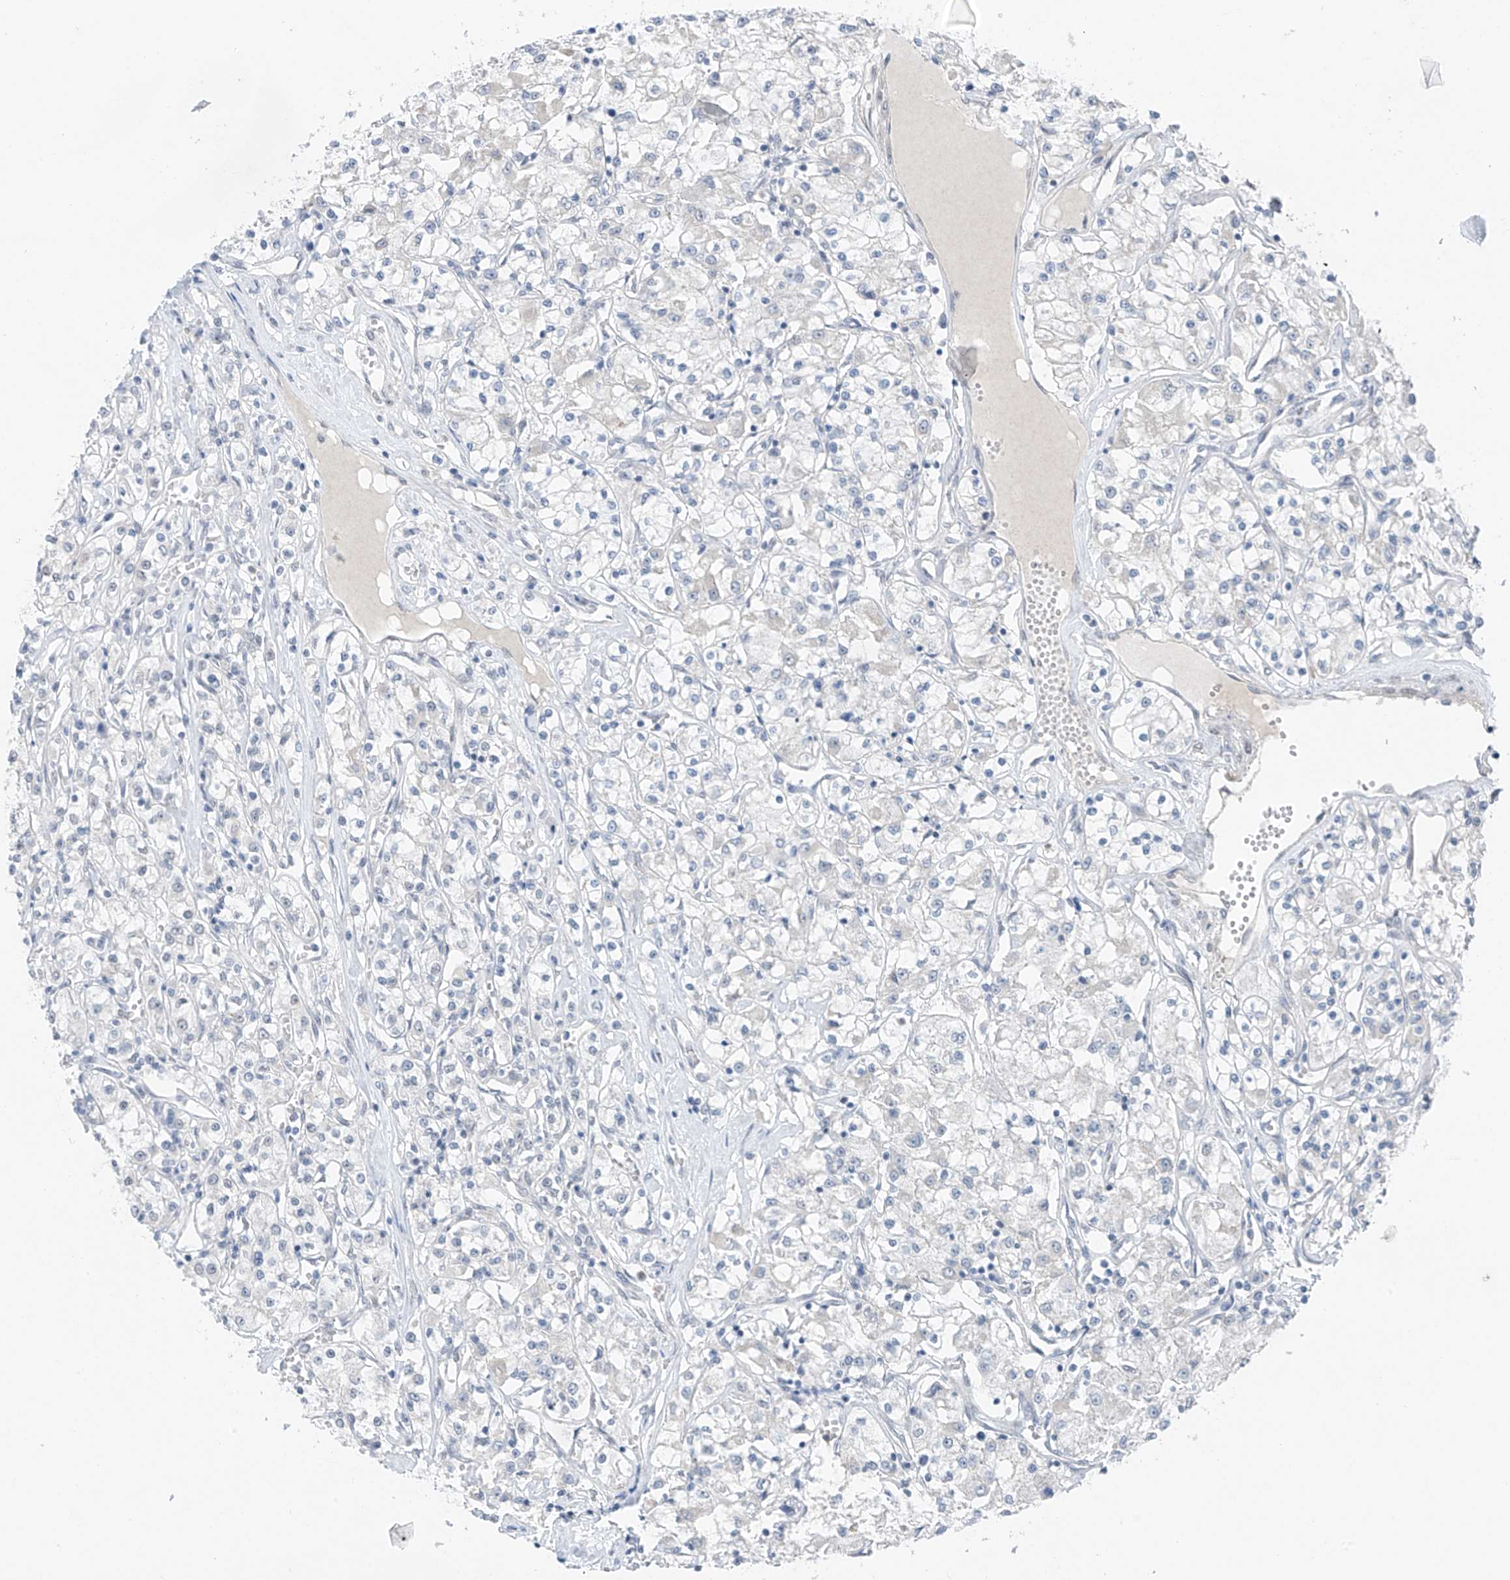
{"staining": {"intensity": "negative", "quantity": "none", "location": "none"}, "tissue": "renal cancer", "cell_type": "Tumor cells", "image_type": "cancer", "snomed": [{"axis": "morphology", "description": "Adenocarcinoma, NOS"}, {"axis": "topography", "description": "Kidney"}], "caption": "High magnification brightfield microscopy of renal cancer (adenocarcinoma) stained with DAB (brown) and counterstained with hematoxylin (blue): tumor cells show no significant positivity. (DAB (3,3'-diaminobenzidine) immunohistochemistry visualized using brightfield microscopy, high magnification).", "gene": "CYP4V2", "patient": {"sex": "female", "age": 59}}